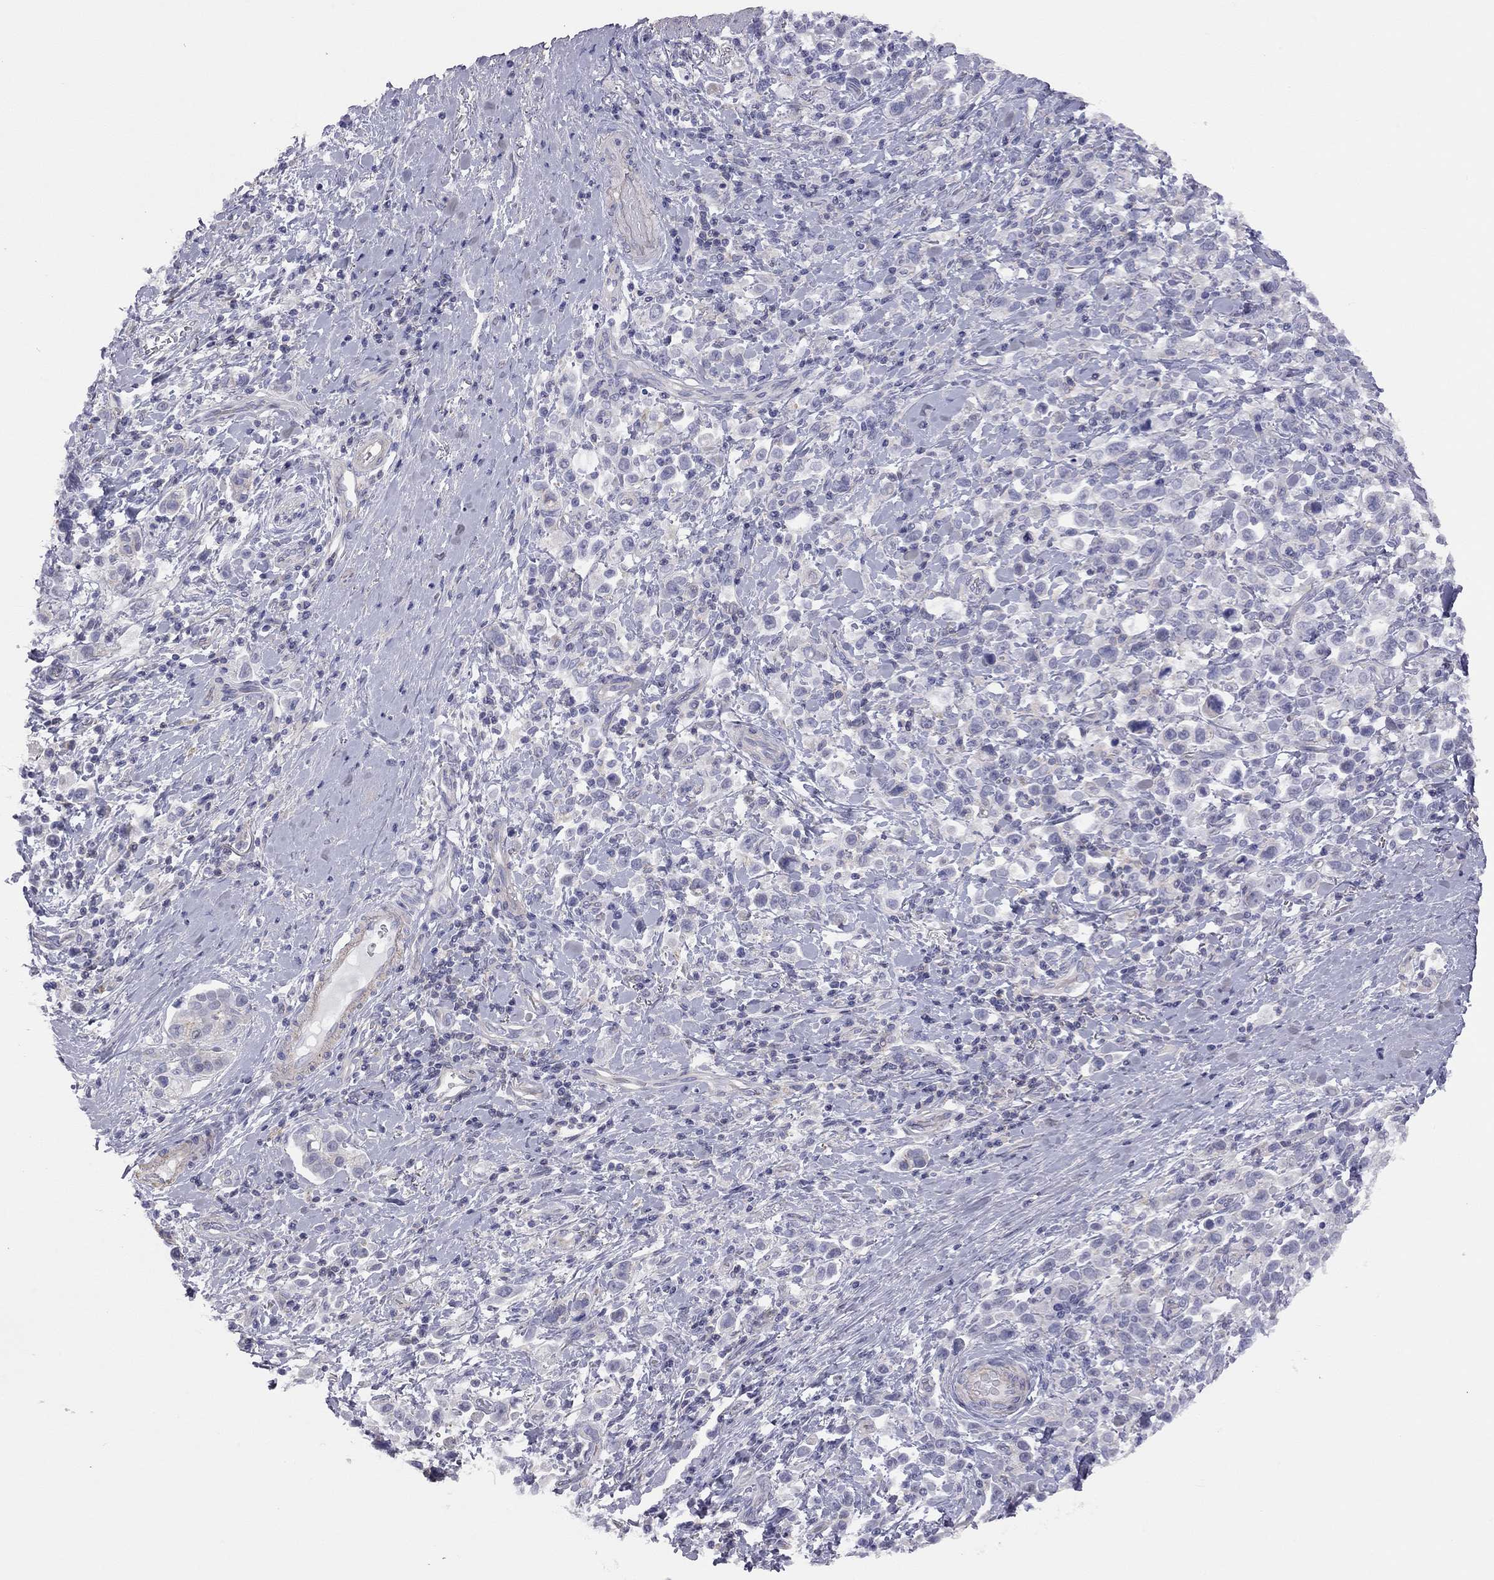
{"staining": {"intensity": "negative", "quantity": "none", "location": "none"}, "tissue": "stomach cancer", "cell_type": "Tumor cells", "image_type": "cancer", "snomed": [{"axis": "morphology", "description": "Adenocarcinoma, NOS"}, {"axis": "topography", "description": "Stomach"}], "caption": "Tumor cells are negative for brown protein staining in stomach adenocarcinoma.", "gene": "ADCYAP1", "patient": {"sex": "male", "age": 93}}